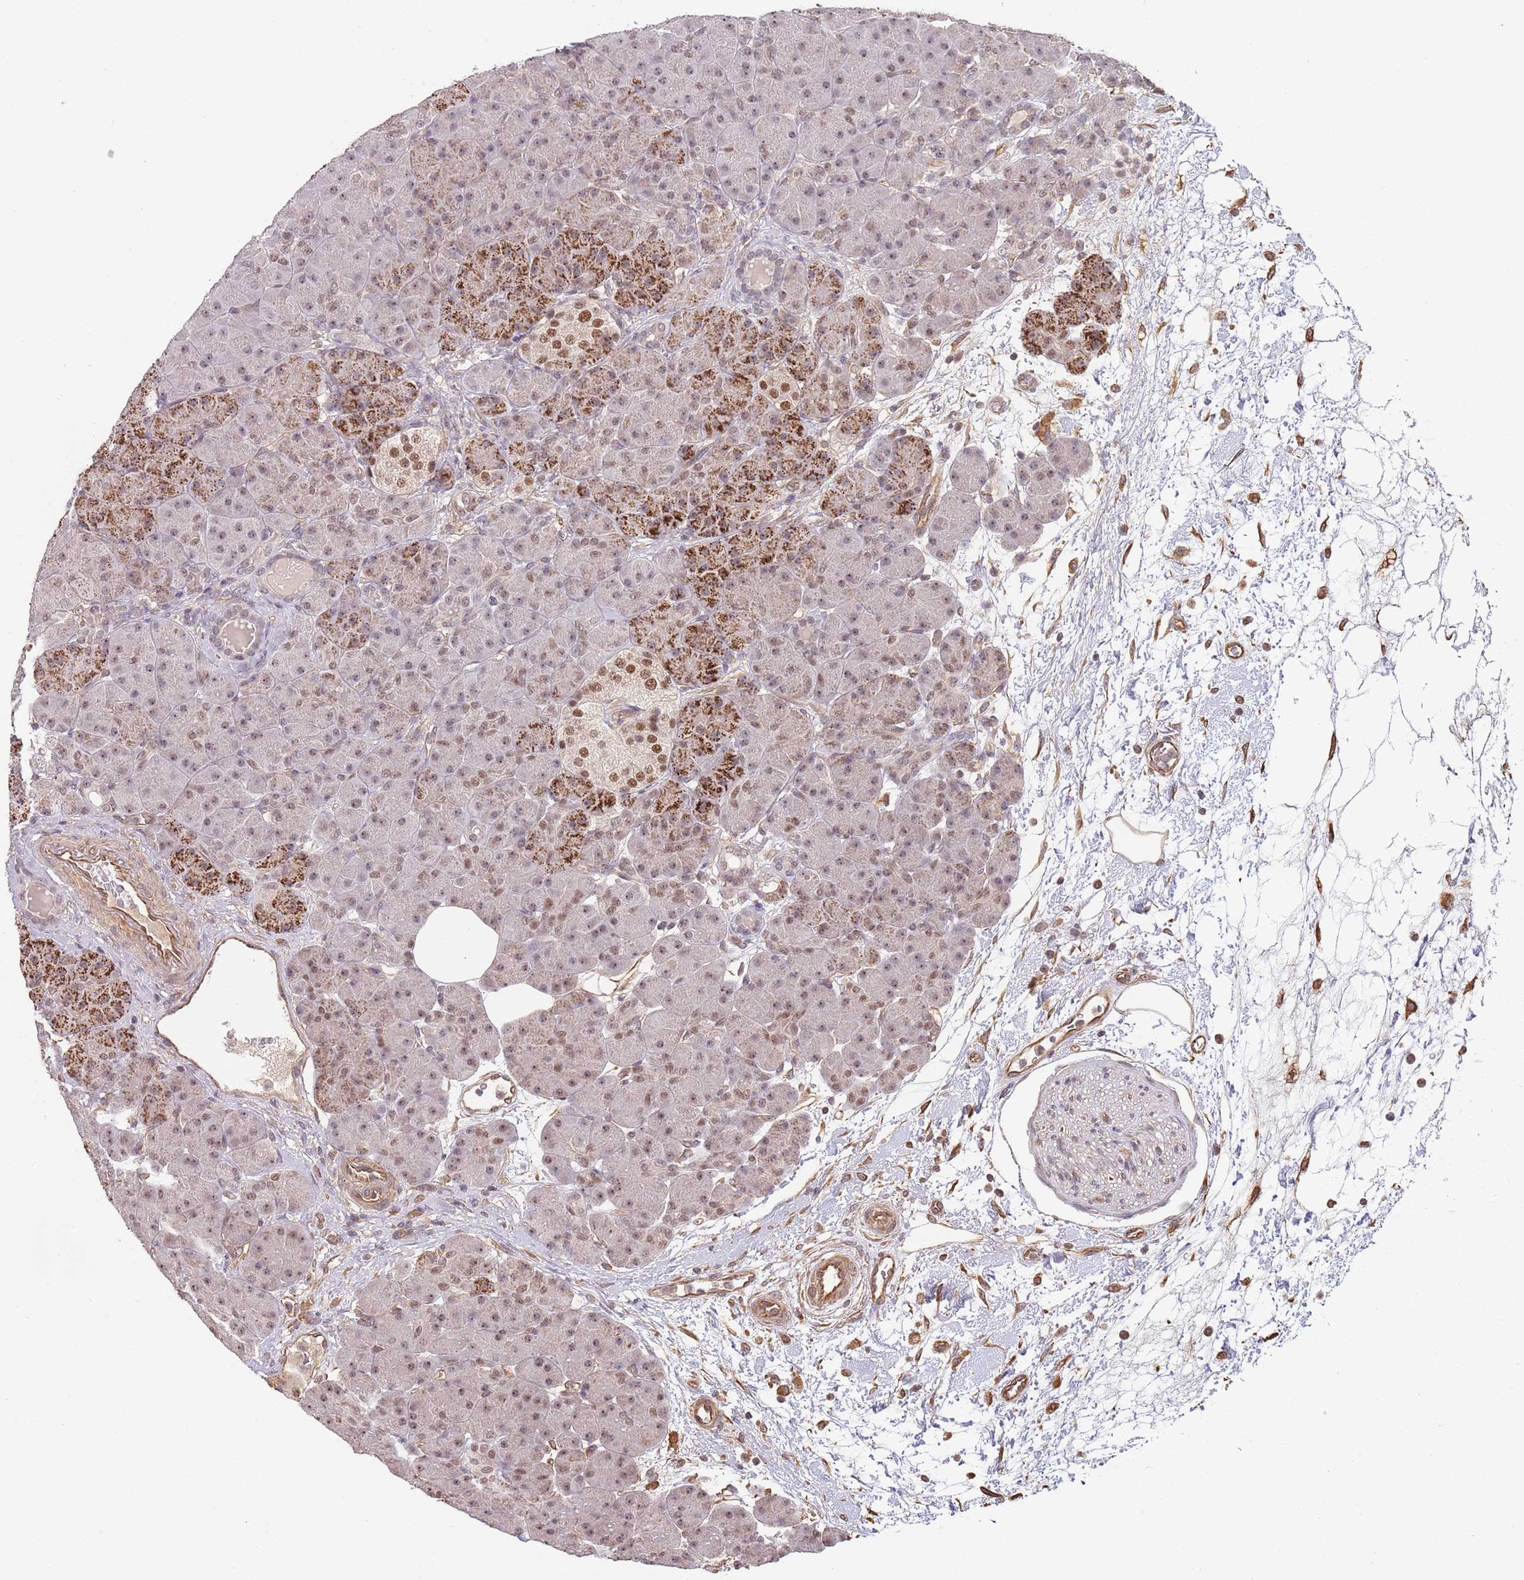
{"staining": {"intensity": "strong", "quantity": "25%-75%", "location": "cytoplasmic/membranous,nuclear"}, "tissue": "pancreas", "cell_type": "Exocrine glandular cells", "image_type": "normal", "snomed": [{"axis": "morphology", "description": "Normal tissue, NOS"}, {"axis": "topography", "description": "Pancreas"}], "caption": "Immunohistochemistry (IHC) (DAB) staining of benign human pancreas shows strong cytoplasmic/membranous,nuclear protein staining in approximately 25%-75% of exocrine glandular cells.", "gene": "SURF2", "patient": {"sex": "male", "age": 66}}